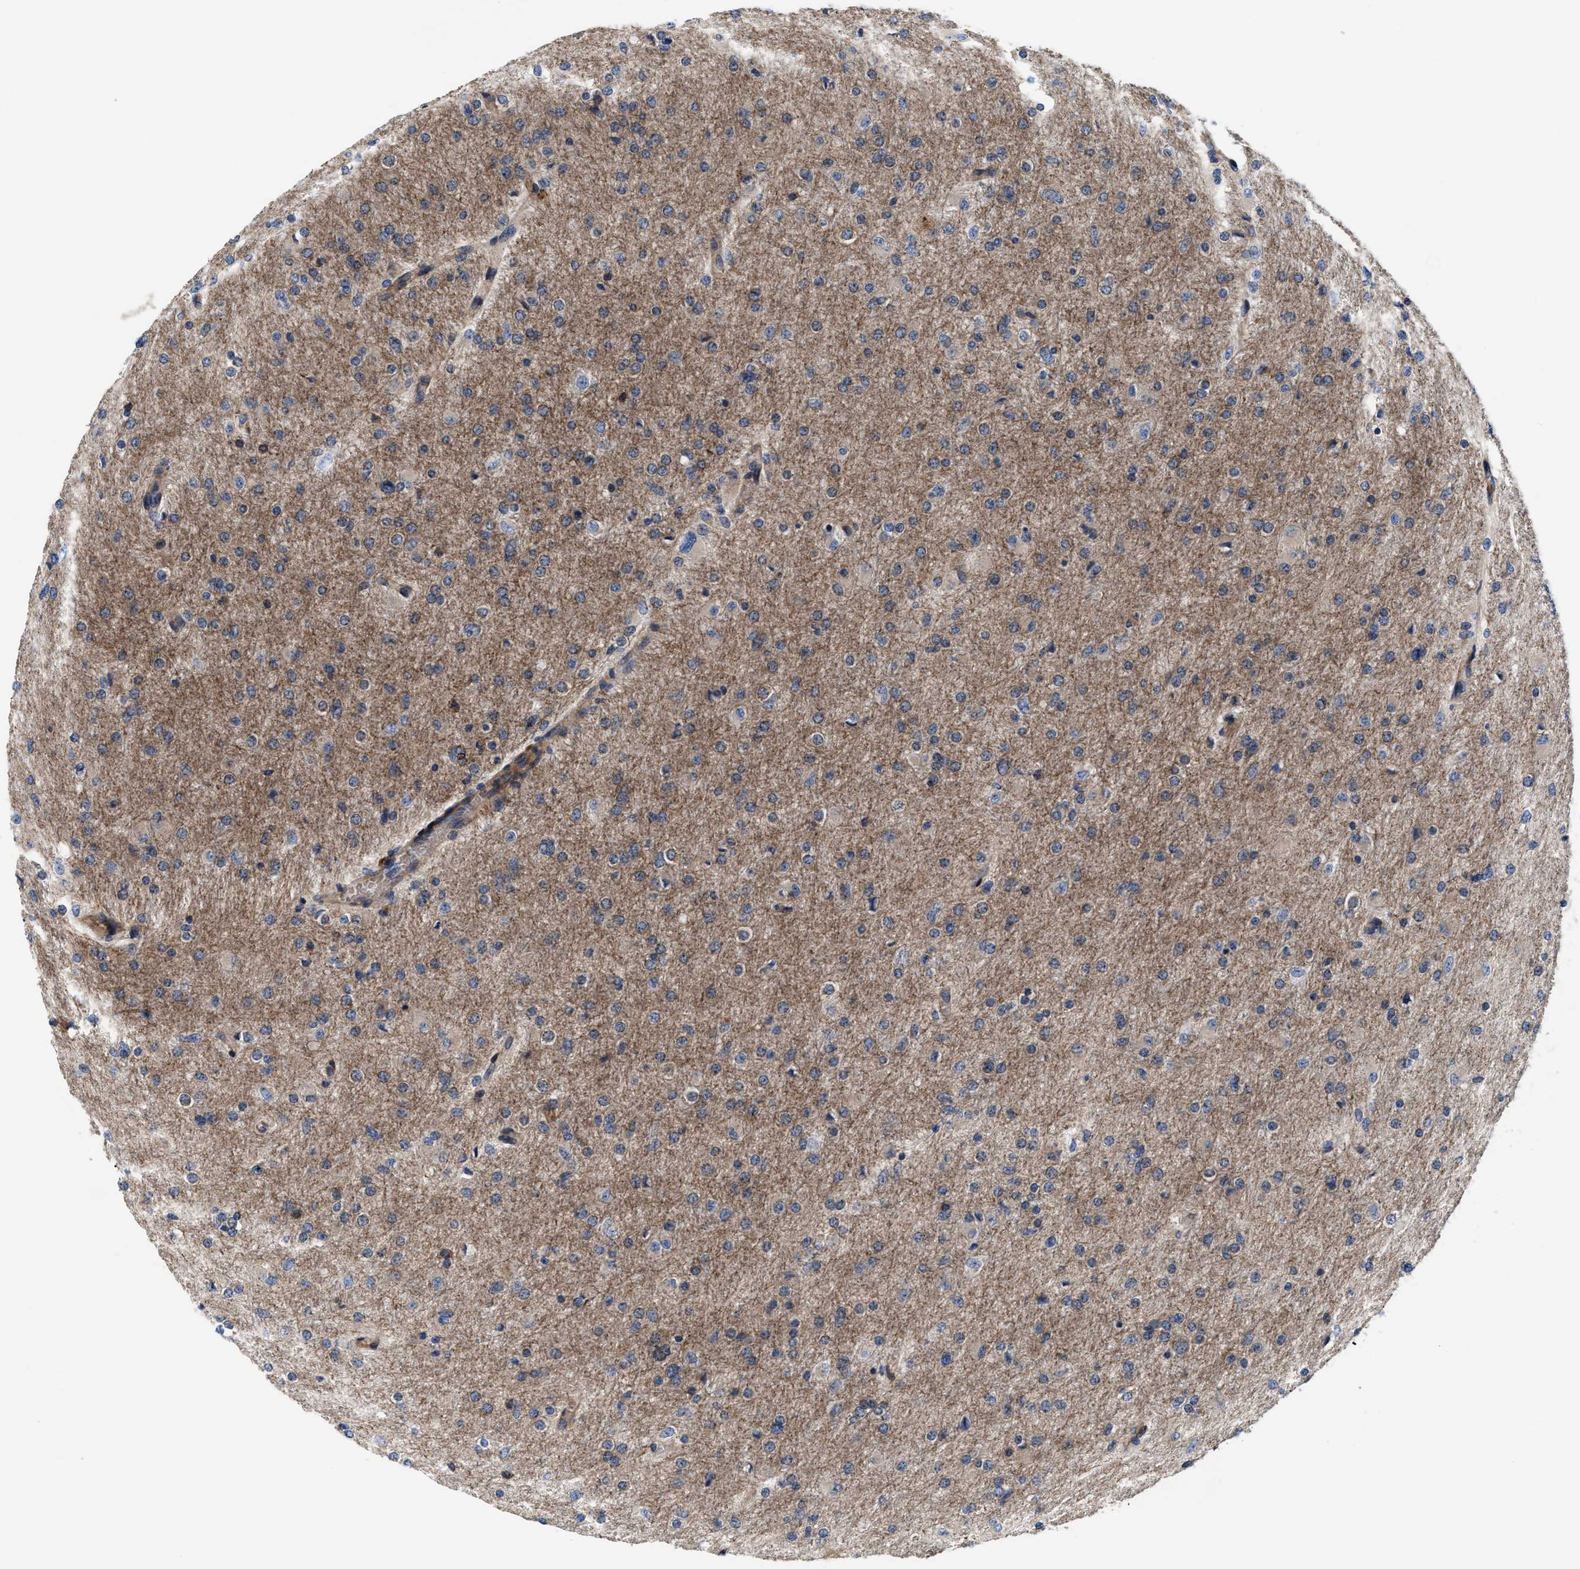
{"staining": {"intensity": "moderate", "quantity": ">75%", "location": "cytoplasmic/membranous"}, "tissue": "glioma", "cell_type": "Tumor cells", "image_type": "cancer", "snomed": [{"axis": "morphology", "description": "Glioma, malignant, High grade"}, {"axis": "topography", "description": "Cerebral cortex"}], "caption": "About >75% of tumor cells in human malignant glioma (high-grade) reveal moderate cytoplasmic/membranous protein staining as visualized by brown immunohistochemical staining.", "gene": "SLC12A2", "patient": {"sex": "female", "age": 36}}